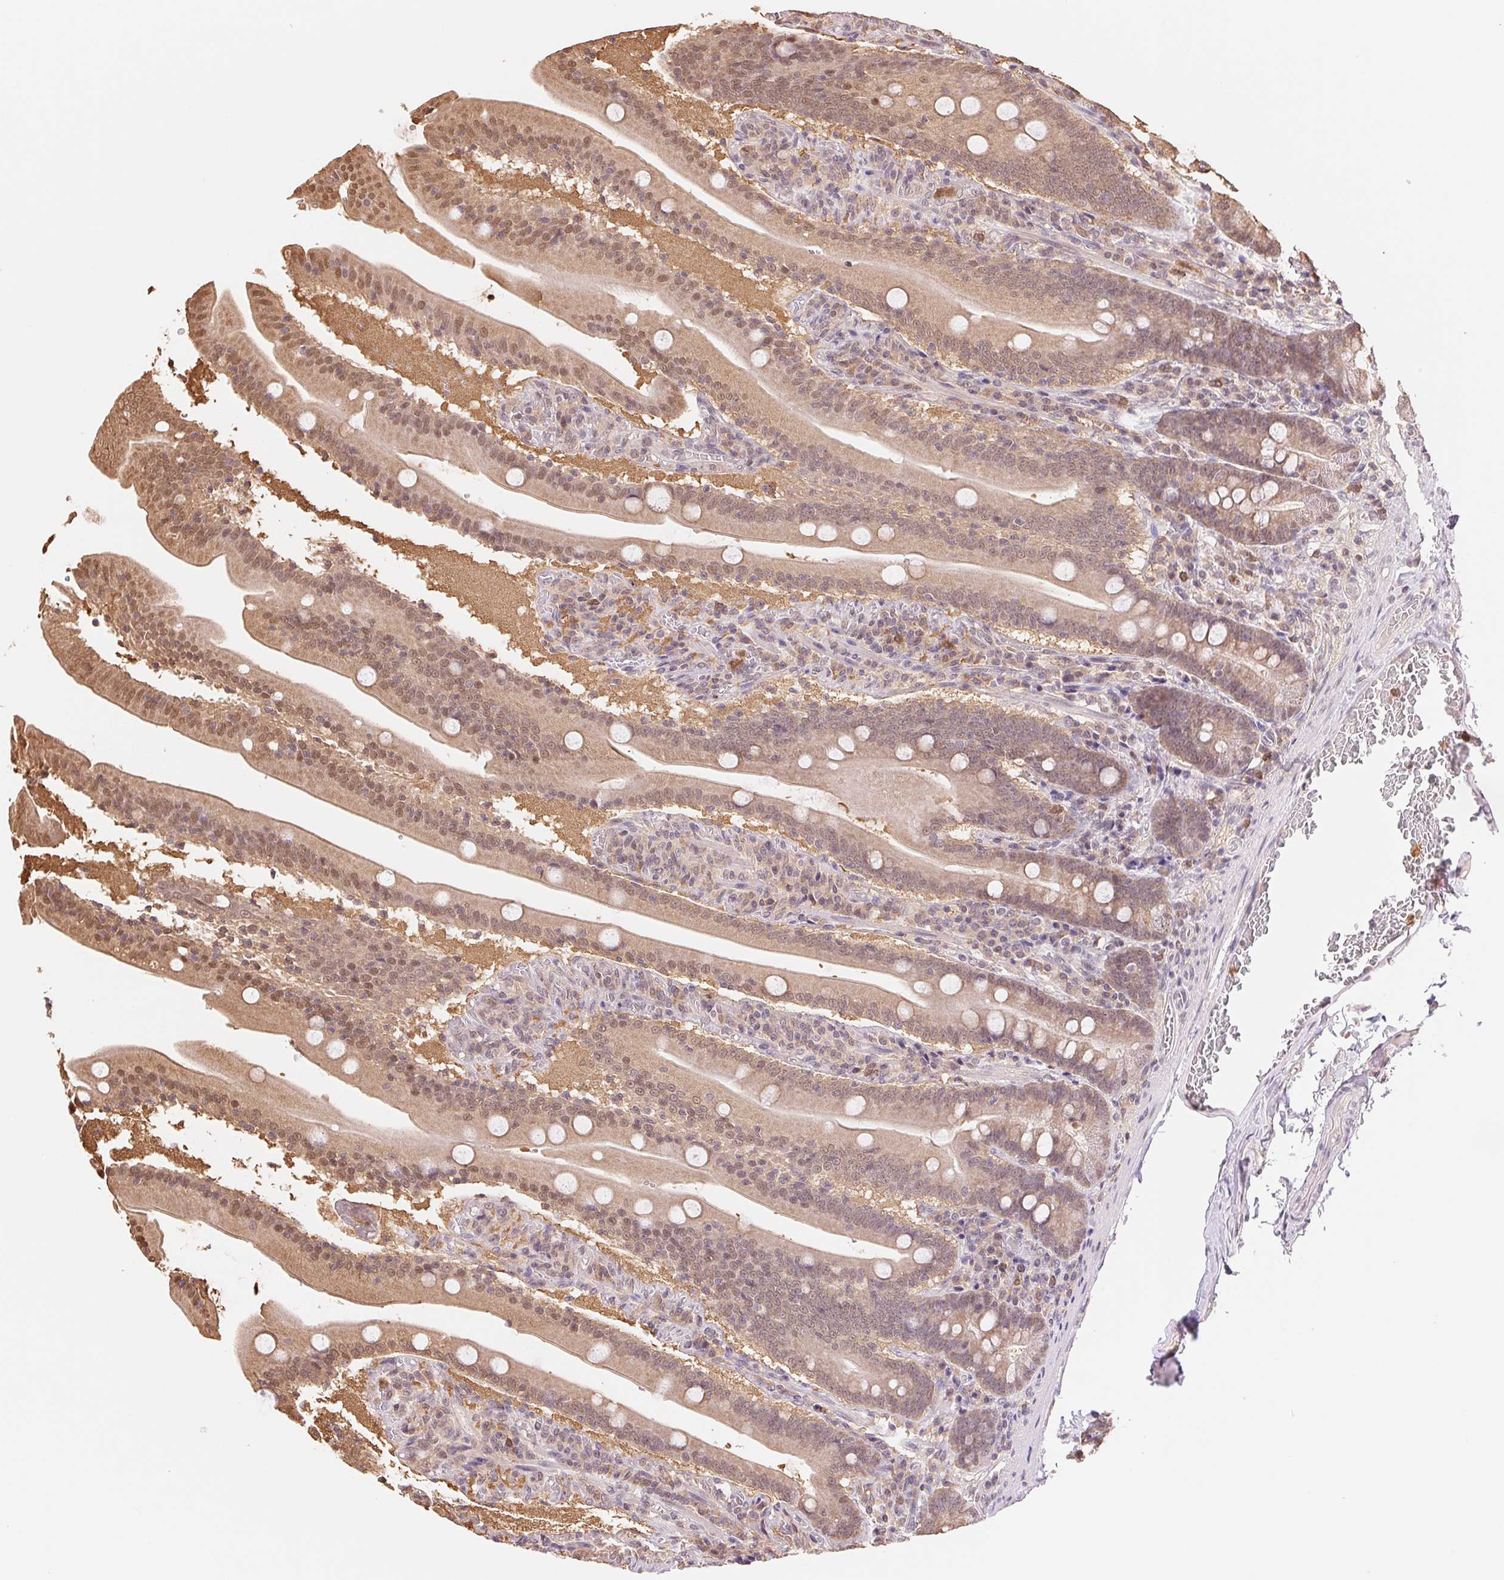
{"staining": {"intensity": "moderate", "quantity": ">75%", "location": "cytoplasmic/membranous"}, "tissue": "small intestine", "cell_type": "Glandular cells", "image_type": "normal", "snomed": [{"axis": "morphology", "description": "Normal tissue, NOS"}, {"axis": "topography", "description": "Small intestine"}], "caption": "Protein staining of benign small intestine reveals moderate cytoplasmic/membranous staining in about >75% of glandular cells. The staining is performed using DAB brown chromogen to label protein expression. The nuclei are counter-stained blue using hematoxylin.", "gene": "CDC123", "patient": {"sex": "male", "age": 37}}